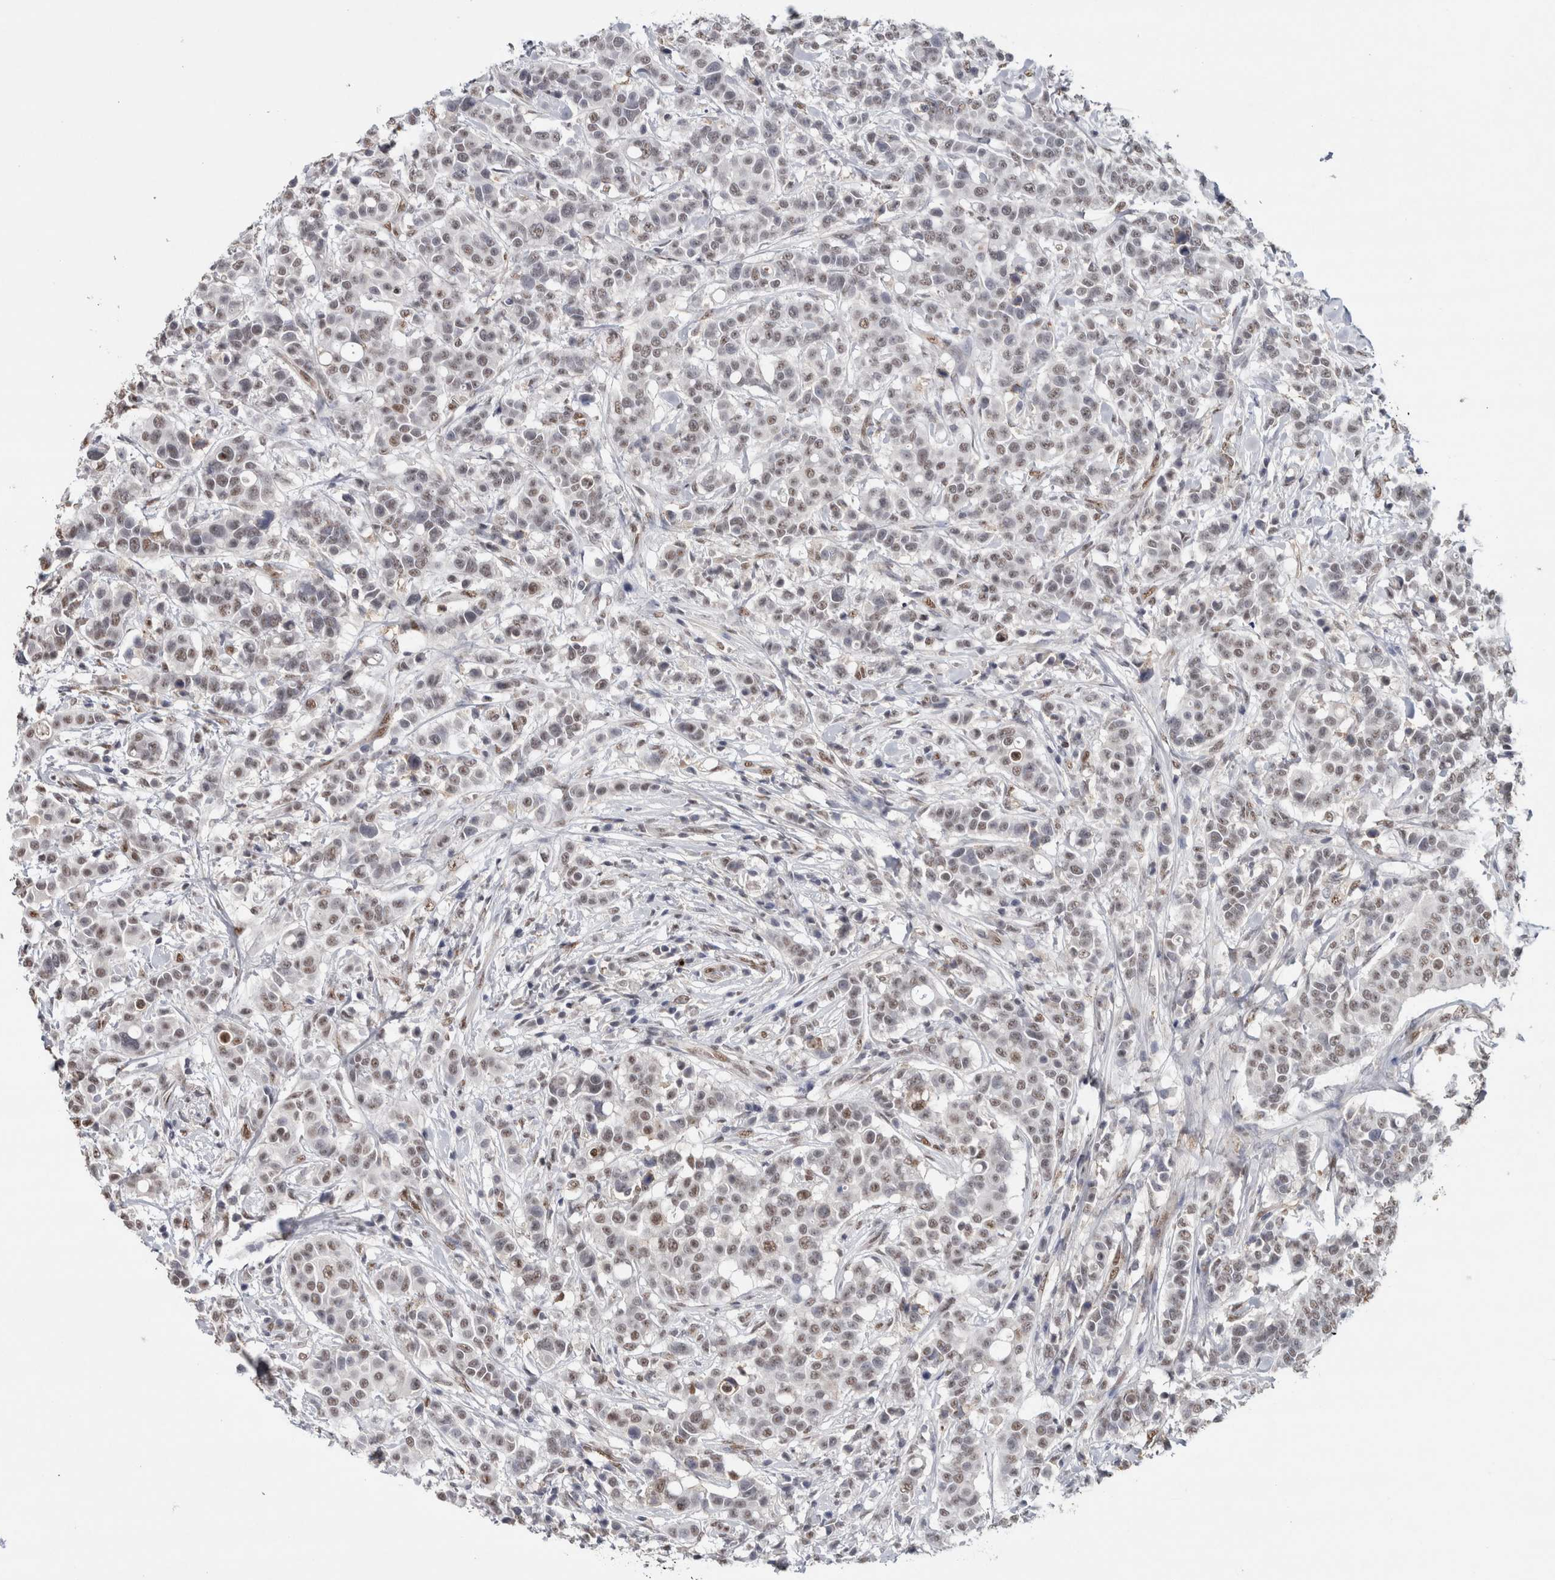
{"staining": {"intensity": "weak", "quantity": "<25%", "location": "nuclear"}, "tissue": "breast cancer", "cell_type": "Tumor cells", "image_type": "cancer", "snomed": [{"axis": "morphology", "description": "Duct carcinoma"}, {"axis": "topography", "description": "Breast"}], "caption": "The immunohistochemistry (IHC) image has no significant staining in tumor cells of breast cancer tissue.", "gene": "RPS6KA2", "patient": {"sex": "female", "age": 27}}